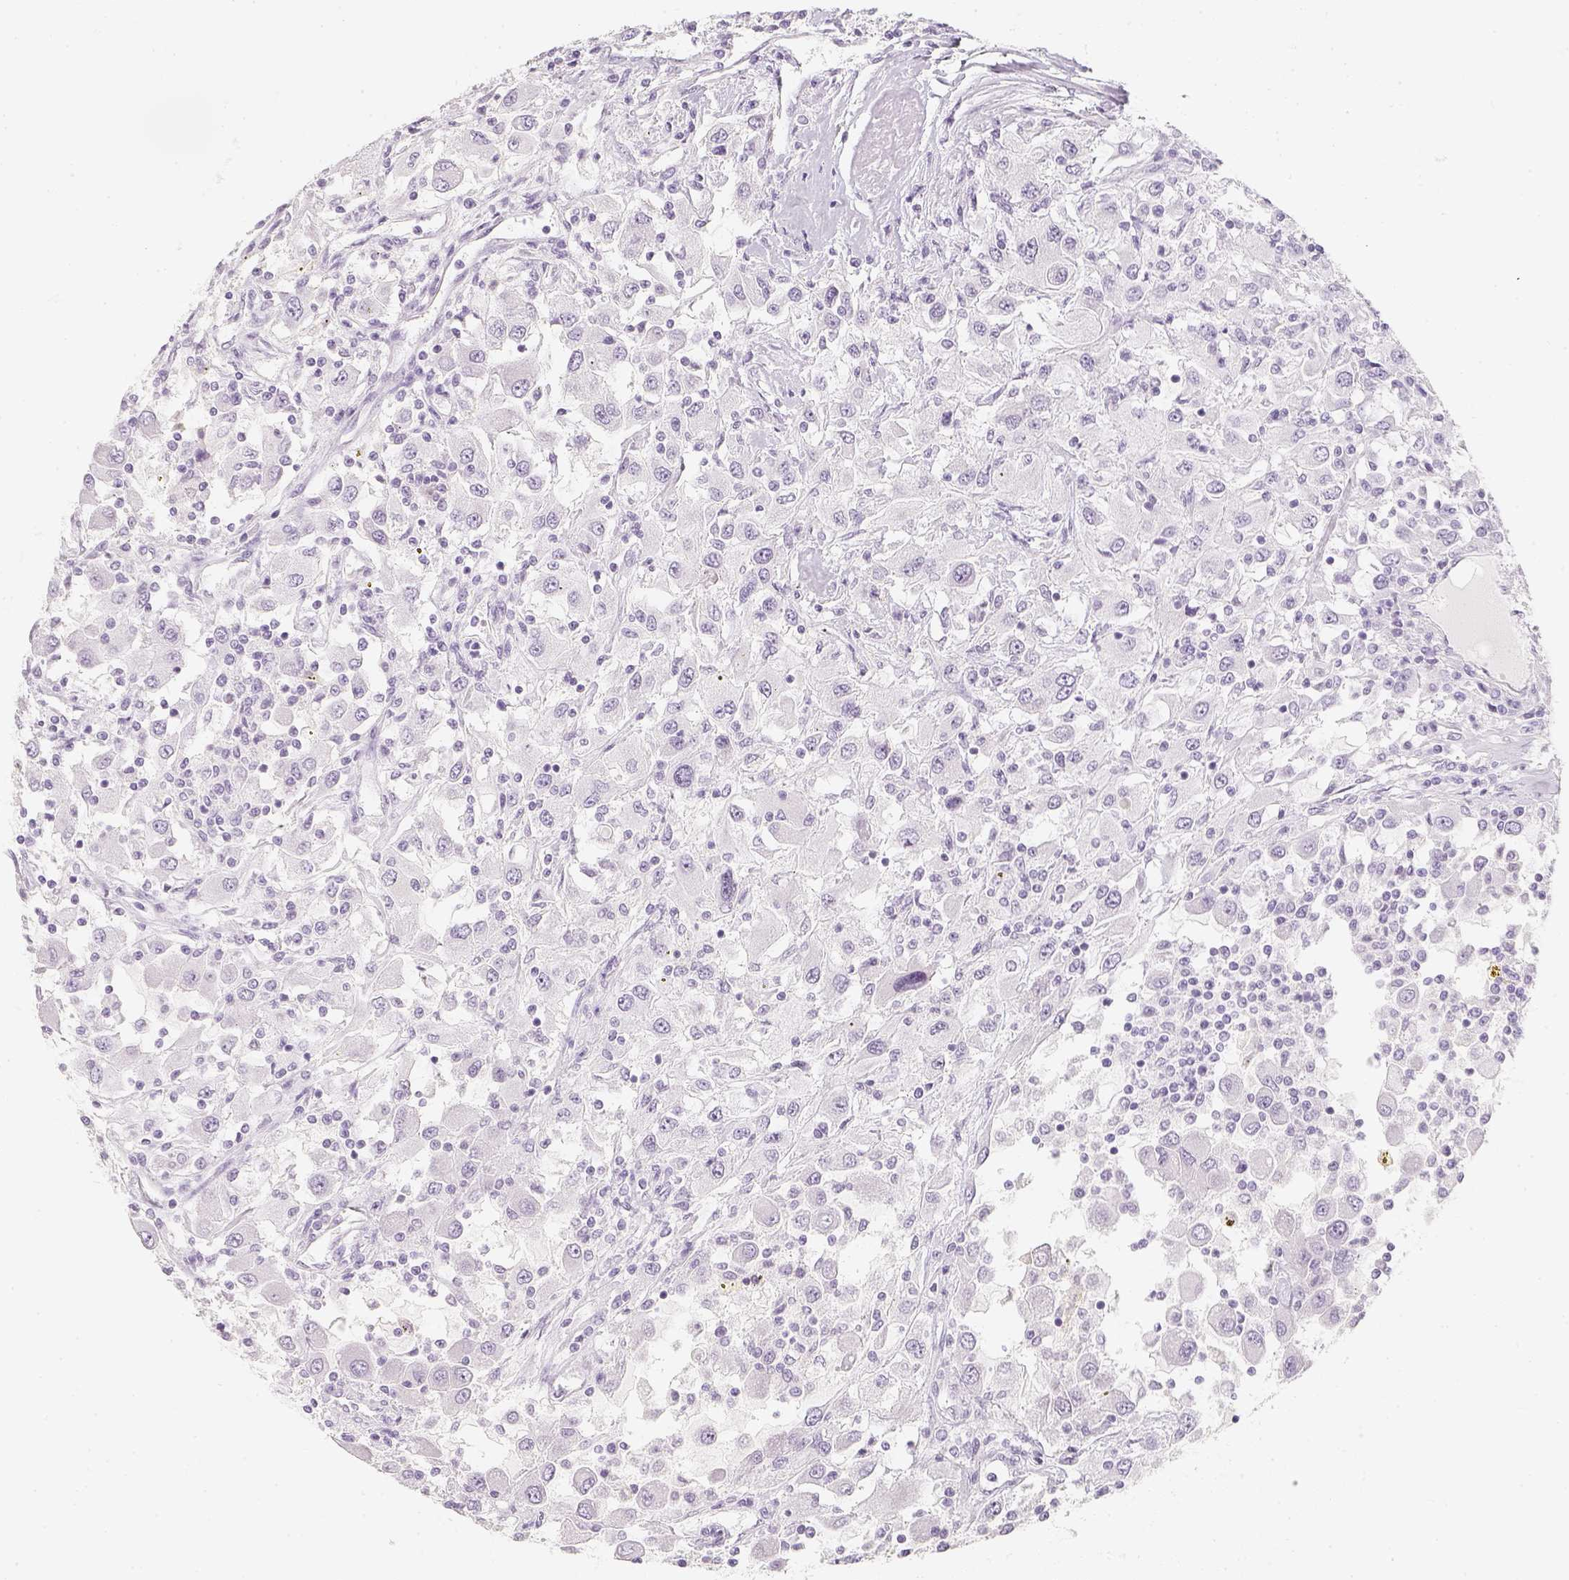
{"staining": {"intensity": "negative", "quantity": "none", "location": "none"}, "tissue": "renal cancer", "cell_type": "Tumor cells", "image_type": "cancer", "snomed": [{"axis": "morphology", "description": "Adenocarcinoma, NOS"}, {"axis": "topography", "description": "Kidney"}], "caption": "This is an immunohistochemistry image of human renal cancer (adenocarcinoma). There is no staining in tumor cells.", "gene": "SLC18A1", "patient": {"sex": "female", "age": 67}}